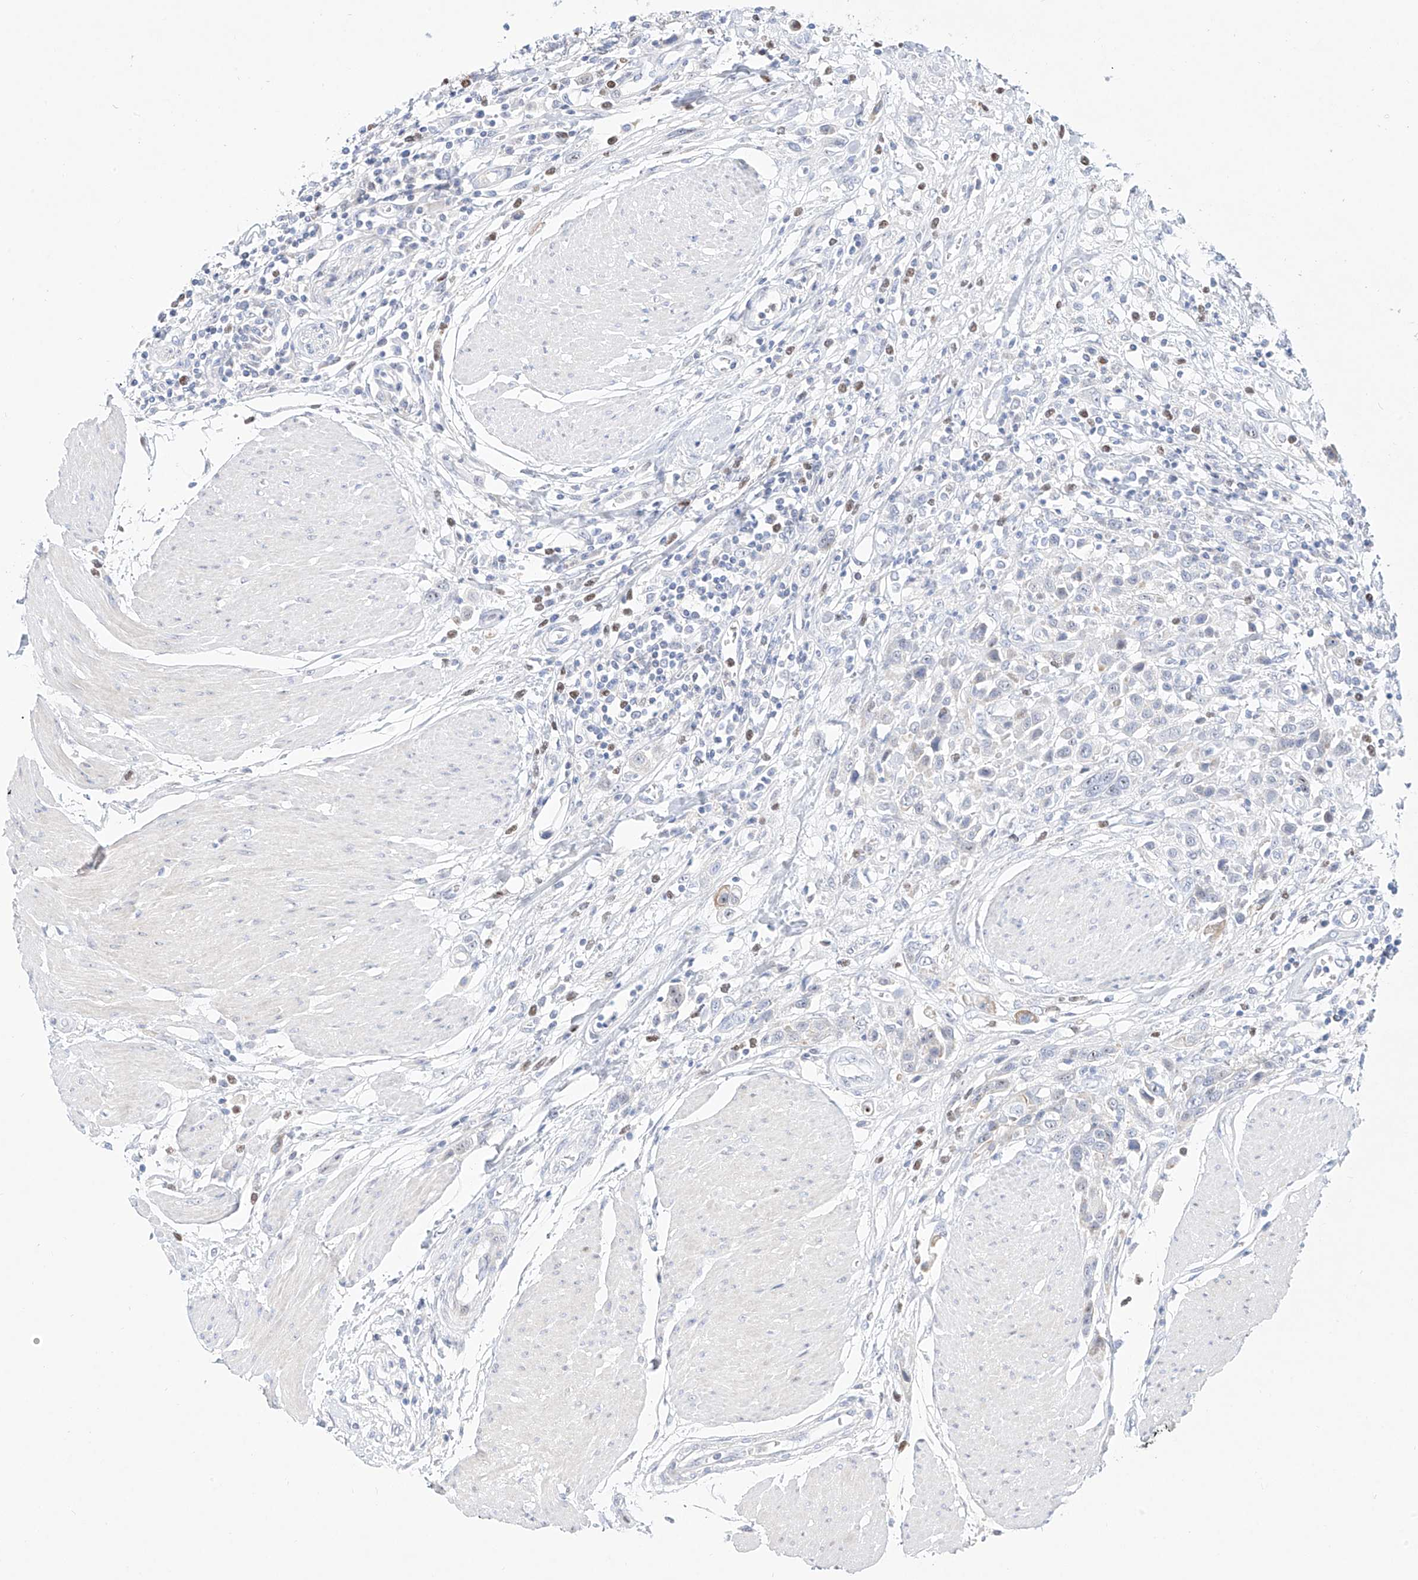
{"staining": {"intensity": "negative", "quantity": "none", "location": "none"}, "tissue": "urothelial cancer", "cell_type": "Tumor cells", "image_type": "cancer", "snomed": [{"axis": "morphology", "description": "Urothelial carcinoma, High grade"}, {"axis": "topography", "description": "Urinary bladder"}], "caption": "The histopathology image displays no staining of tumor cells in urothelial cancer.", "gene": "SNU13", "patient": {"sex": "male", "age": 50}}